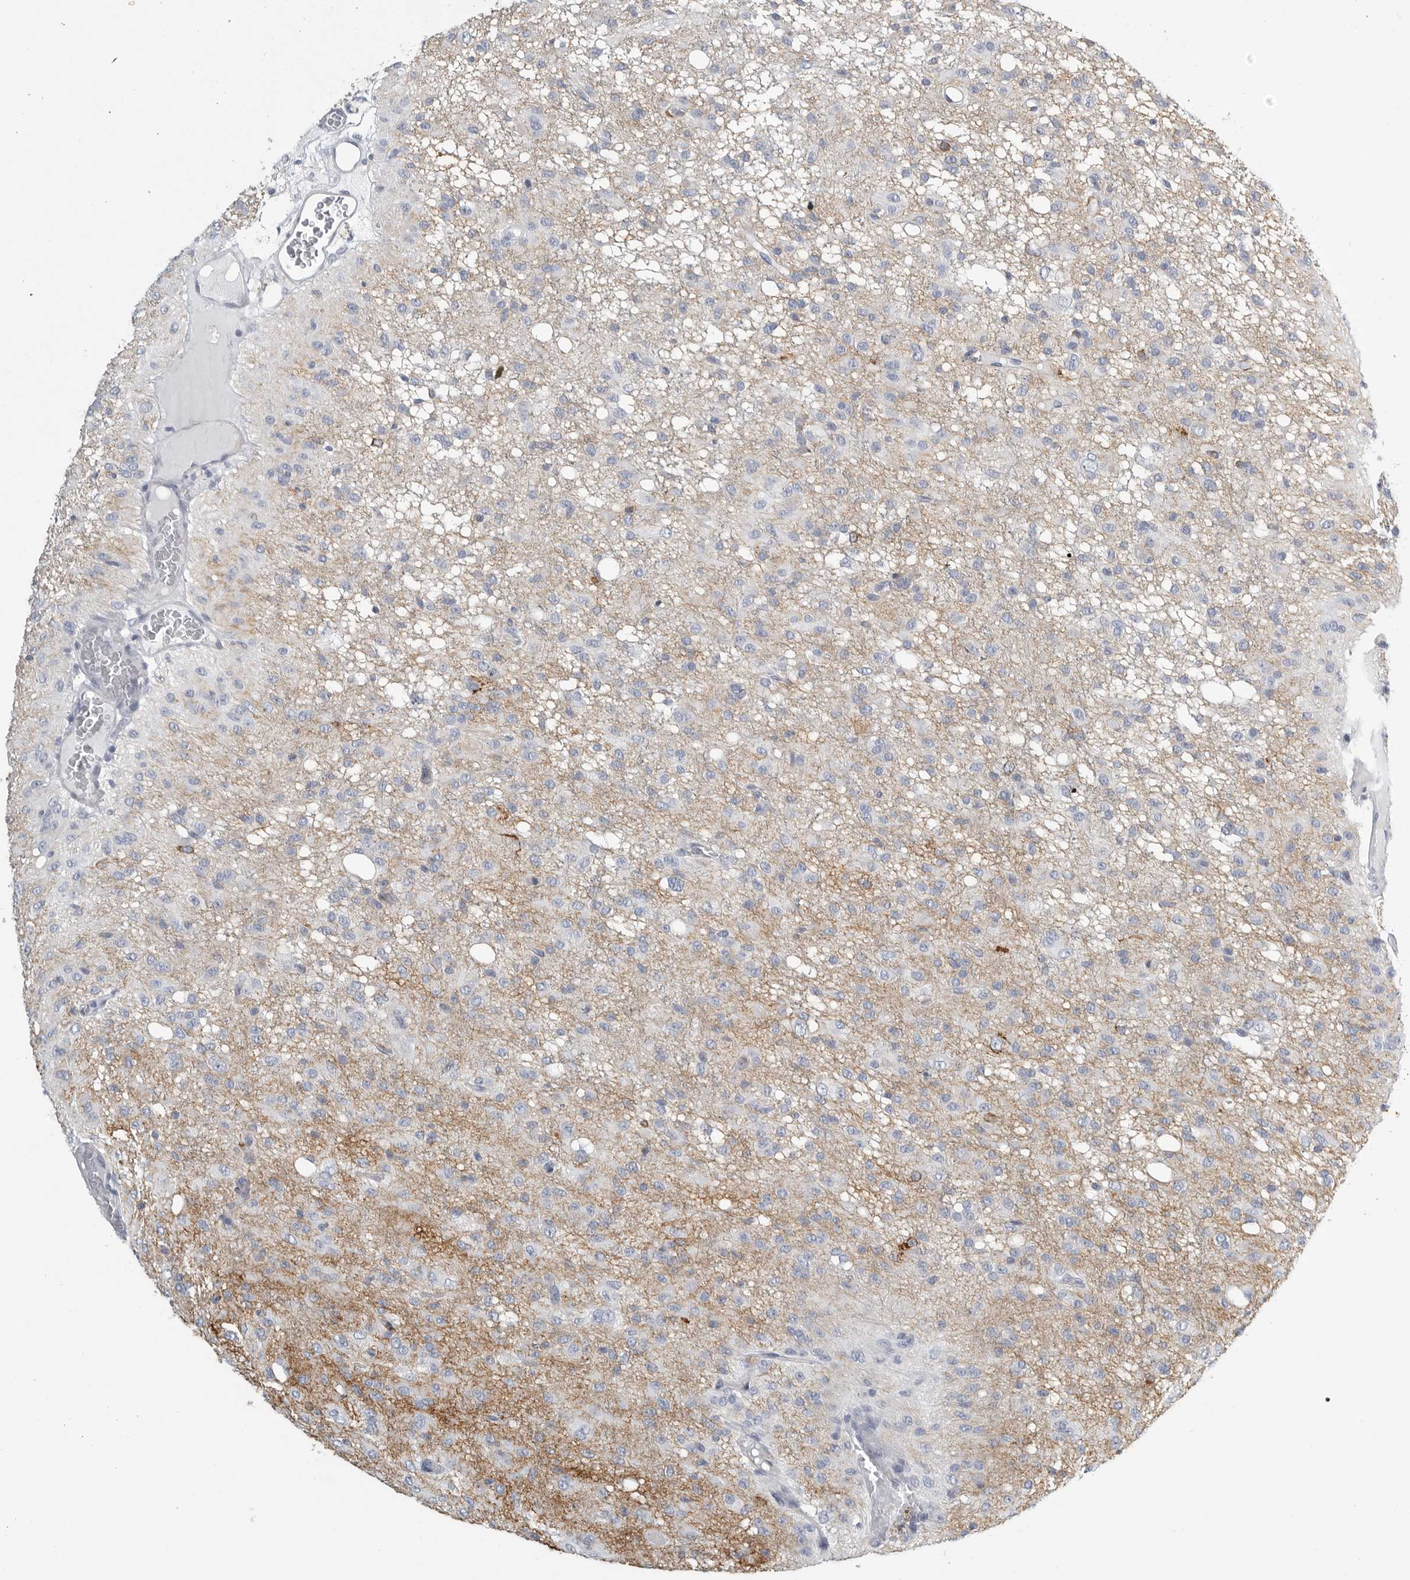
{"staining": {"intensity": "negative", "quantity": "none", "location": "none"}, "tissue": "glioma", "cell_type": "Tumor cells", "image_type": "cancer", "snomed": [{"axis": "morphology", "description": "Glioma, malignant, High grade"}, {"axis": "topography", "description": "Brain"}], "caption": "DAB immunohistochemical staining of human malignant glioma (high-grade) reveals no significant staining in tumor cells. The staining is performed using DAB (3,3'-diaminobenzidine) brown chromogen with nuclei counter-stained in using hematoxylin.", "gene": "TNR", "patient": {"sex": "female", "age": 59}}